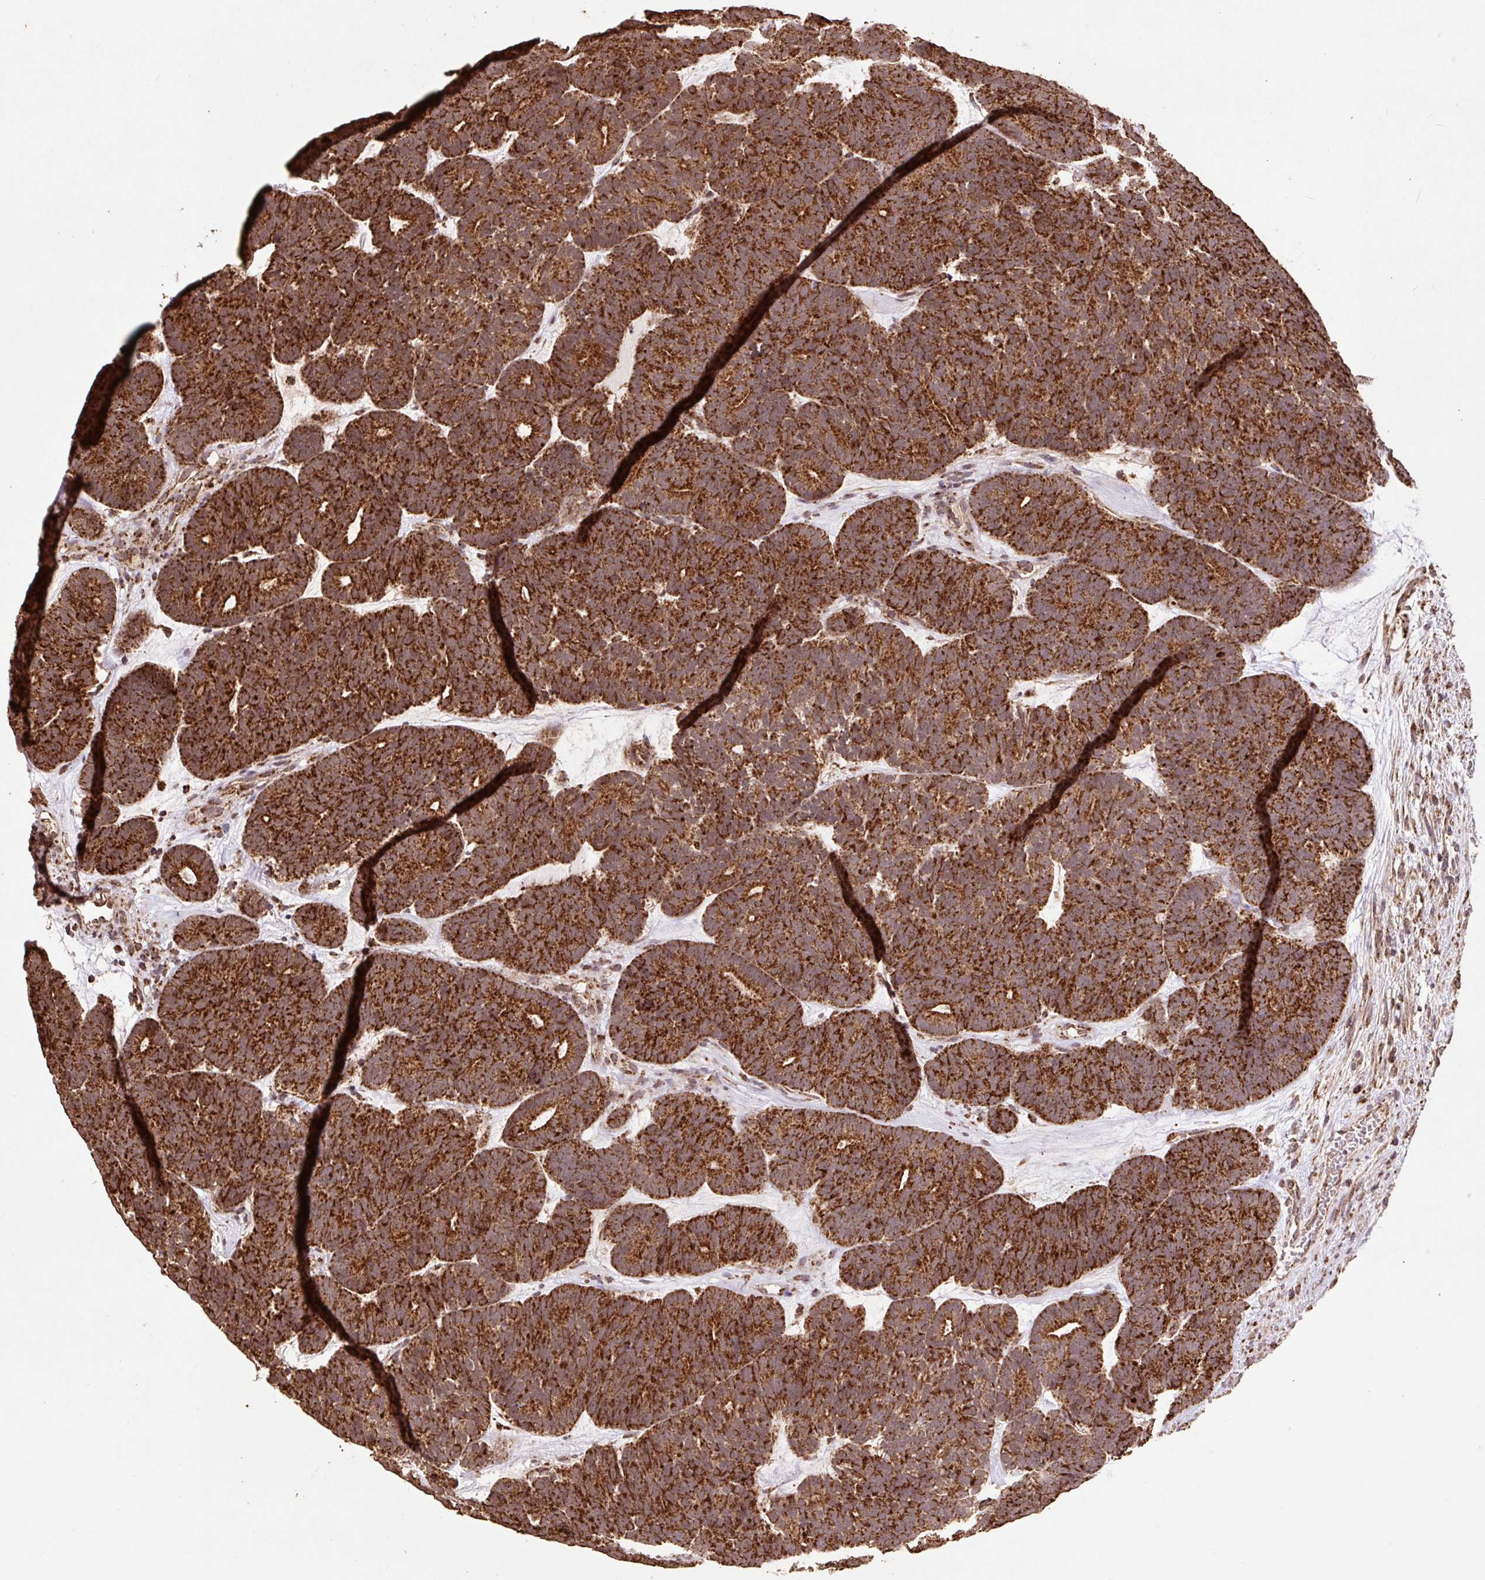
{"staining": {"intensity": "strong", "quantity": ">75%", "location": "cytoplasmic/membranous"}, "tissue": "head and neck cancer", "cell_type": "Tumor cells", "image_type": "cancer", "snomed": [{"axis": "morphology", "description": "Adenocarcinoma, NOS"}, {"axis": "topography", "description": "Head-Neck"}], "caption": "Tumor cells show high levels of strong cytoplasmic/membranous expression in about >75% of cells in human head and neck cancer (adenocarcinoma). The staining was performed using DAB (3,3'-diaminobenzidine) to visualize the protein expression in brown, while the nuclei were stained in blue with hematoxylin (Magnification: 20x).", "gene": "ATP5F1A", "patient": {"sex": "female", "age": 81}}